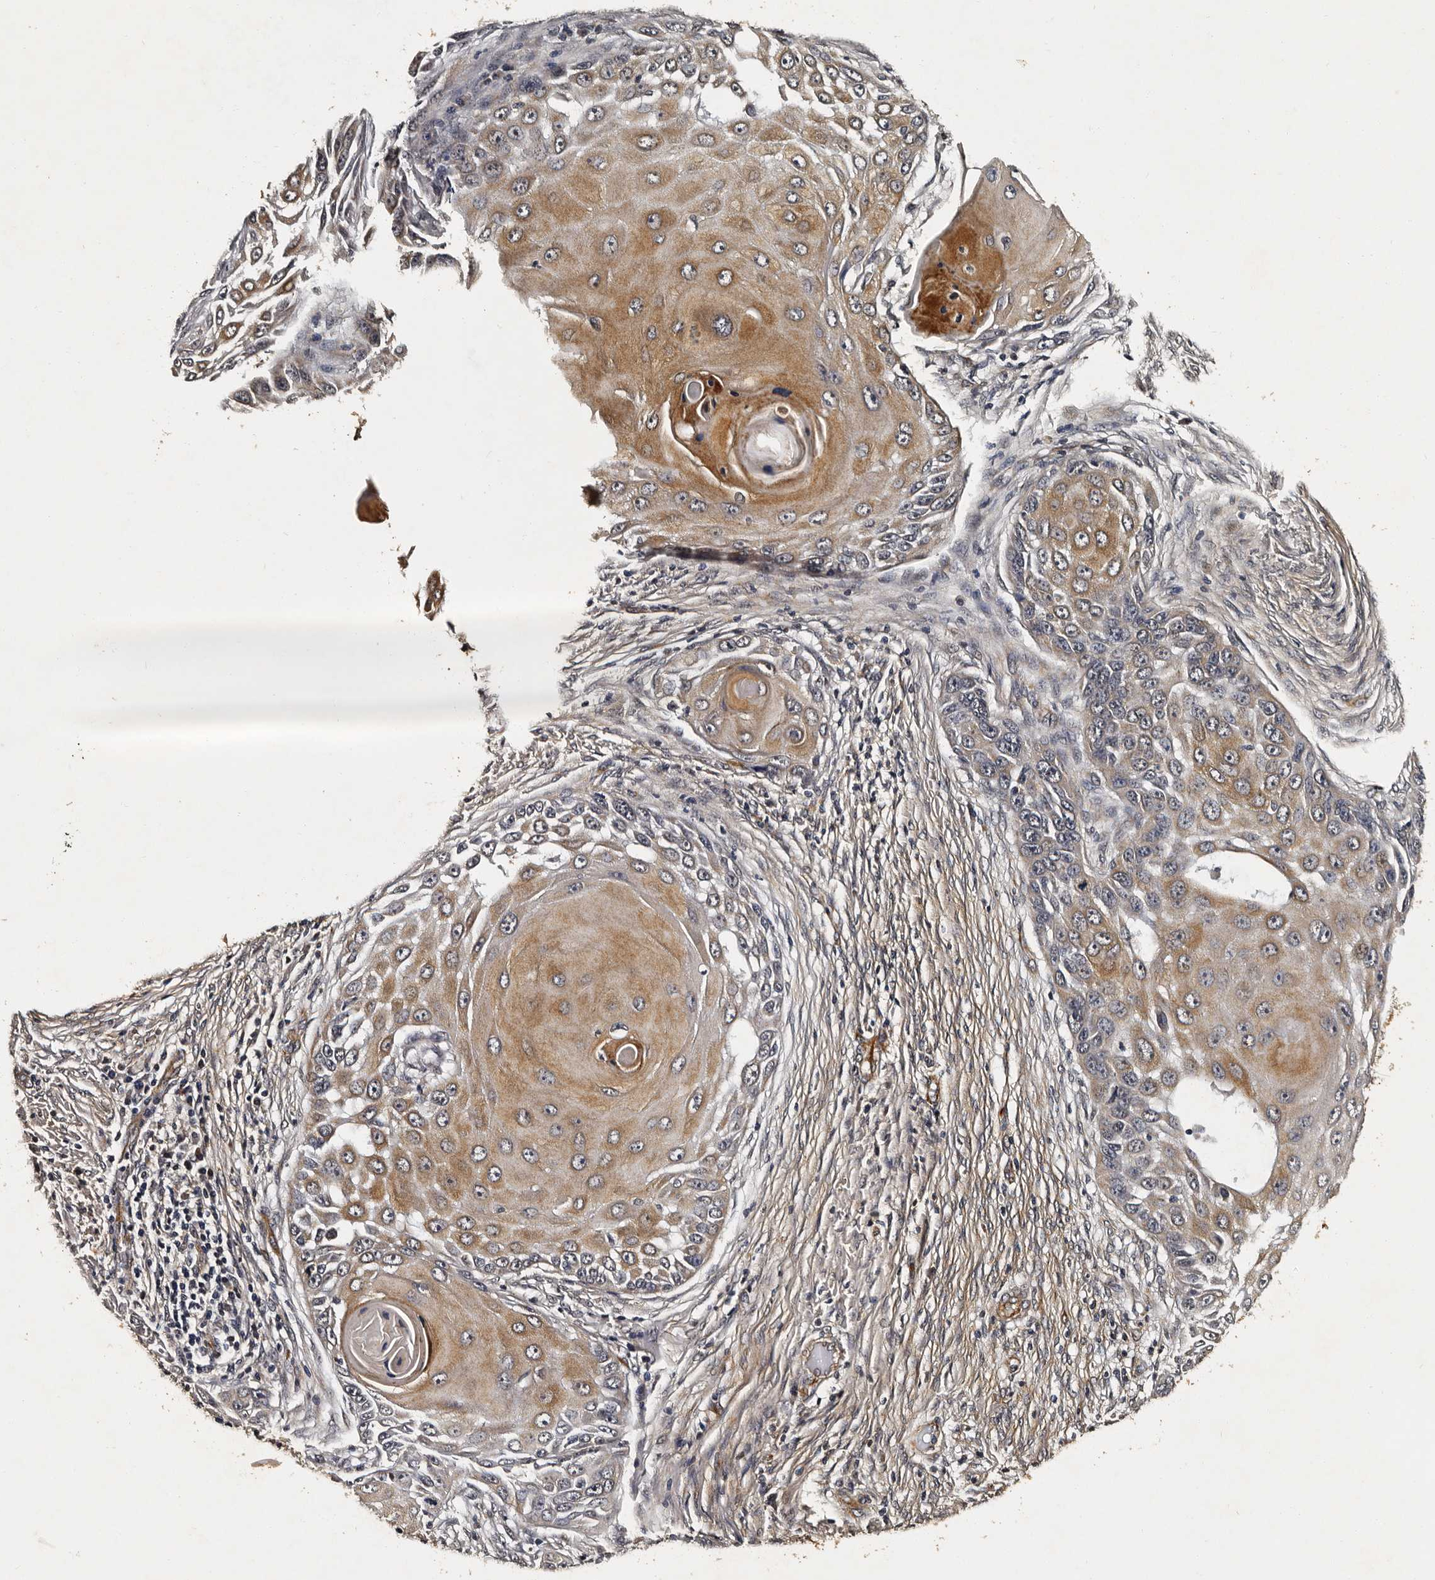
{"staining": {"intensity": "moderate", "quantity": ">75%", "location": "cytoplasmic/membranous"}, "tissue": "skin cancer", "cell_type": "Tumor cells", "image_type": "cancer", "snomed": [{"axis": "morphology", "description": "Squamous cell carcinoma, NOS"}, {"axis": "topography", "description": "Skin"}], "caption": "A brown stain labels moderate cytoplasmic/membranous staining of a protein in human skin cancer (squamous cell carcinoma) tumor cells. (IHC, brightfield microscopy, high magnification).", "gene": "CPNE3", "patient": {"sex": "female", "age": 44}}